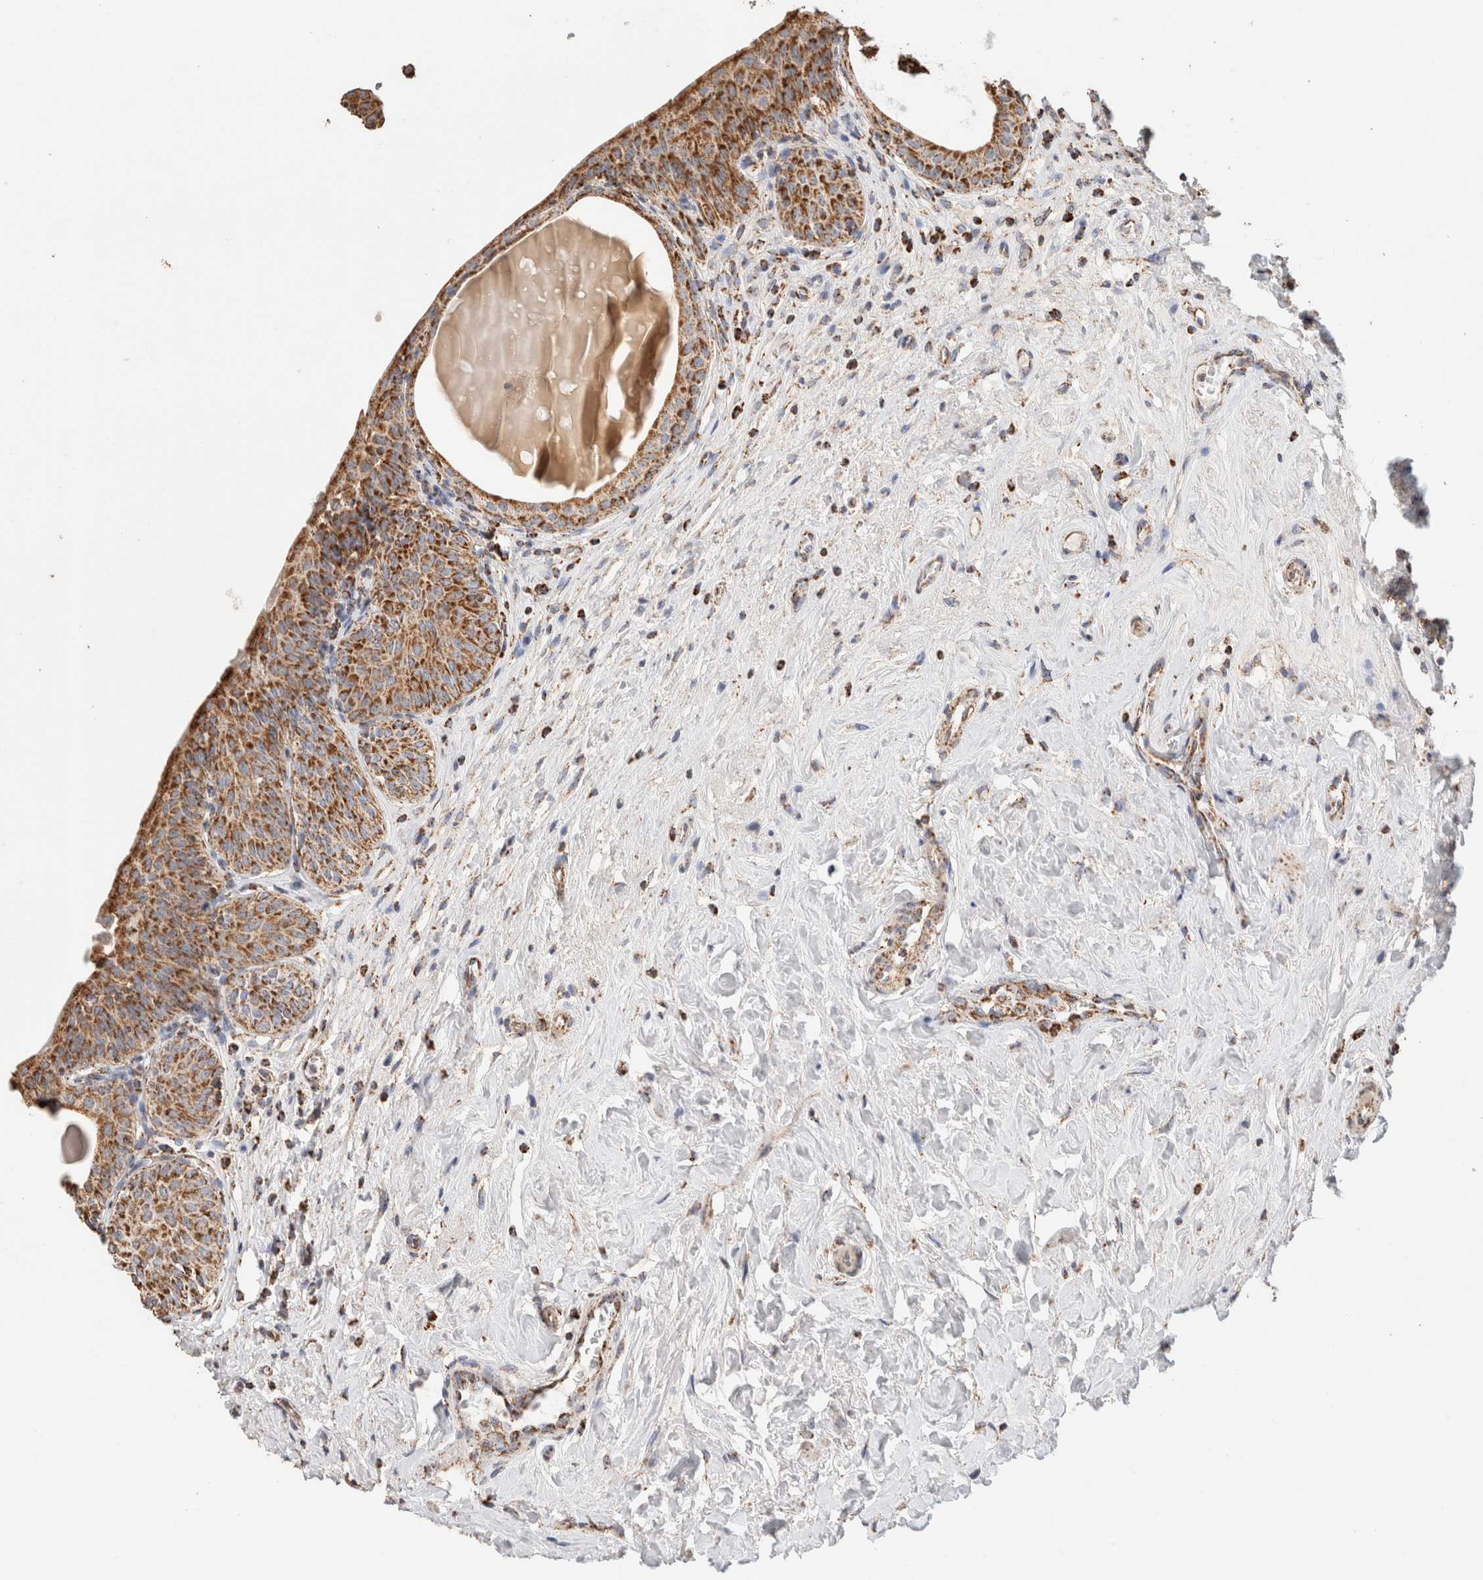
{"staining": {"intensity": "moderate", "quantity": ">75%", "location": "cytoplasmic/membranous"}, "tissue": "urinary bladder", "cell_type": "Urothelial cells", "image_type": "normal", "snomed": [{"axis": "morphology", "description": "Normal tissue, NOS"}, {"axis": "topography", "description": "Urinary bladder"}], "caption": "A brown stain labels moderate cytoplasmic/membranous staining of a protein in urothelial cells of unremarkable urinary bladder. (brown staining indicates protein expression, while blue staining denotes nuclei).", "gene": "C1QBP", "patient": {"sex": "male", "age": 83}}